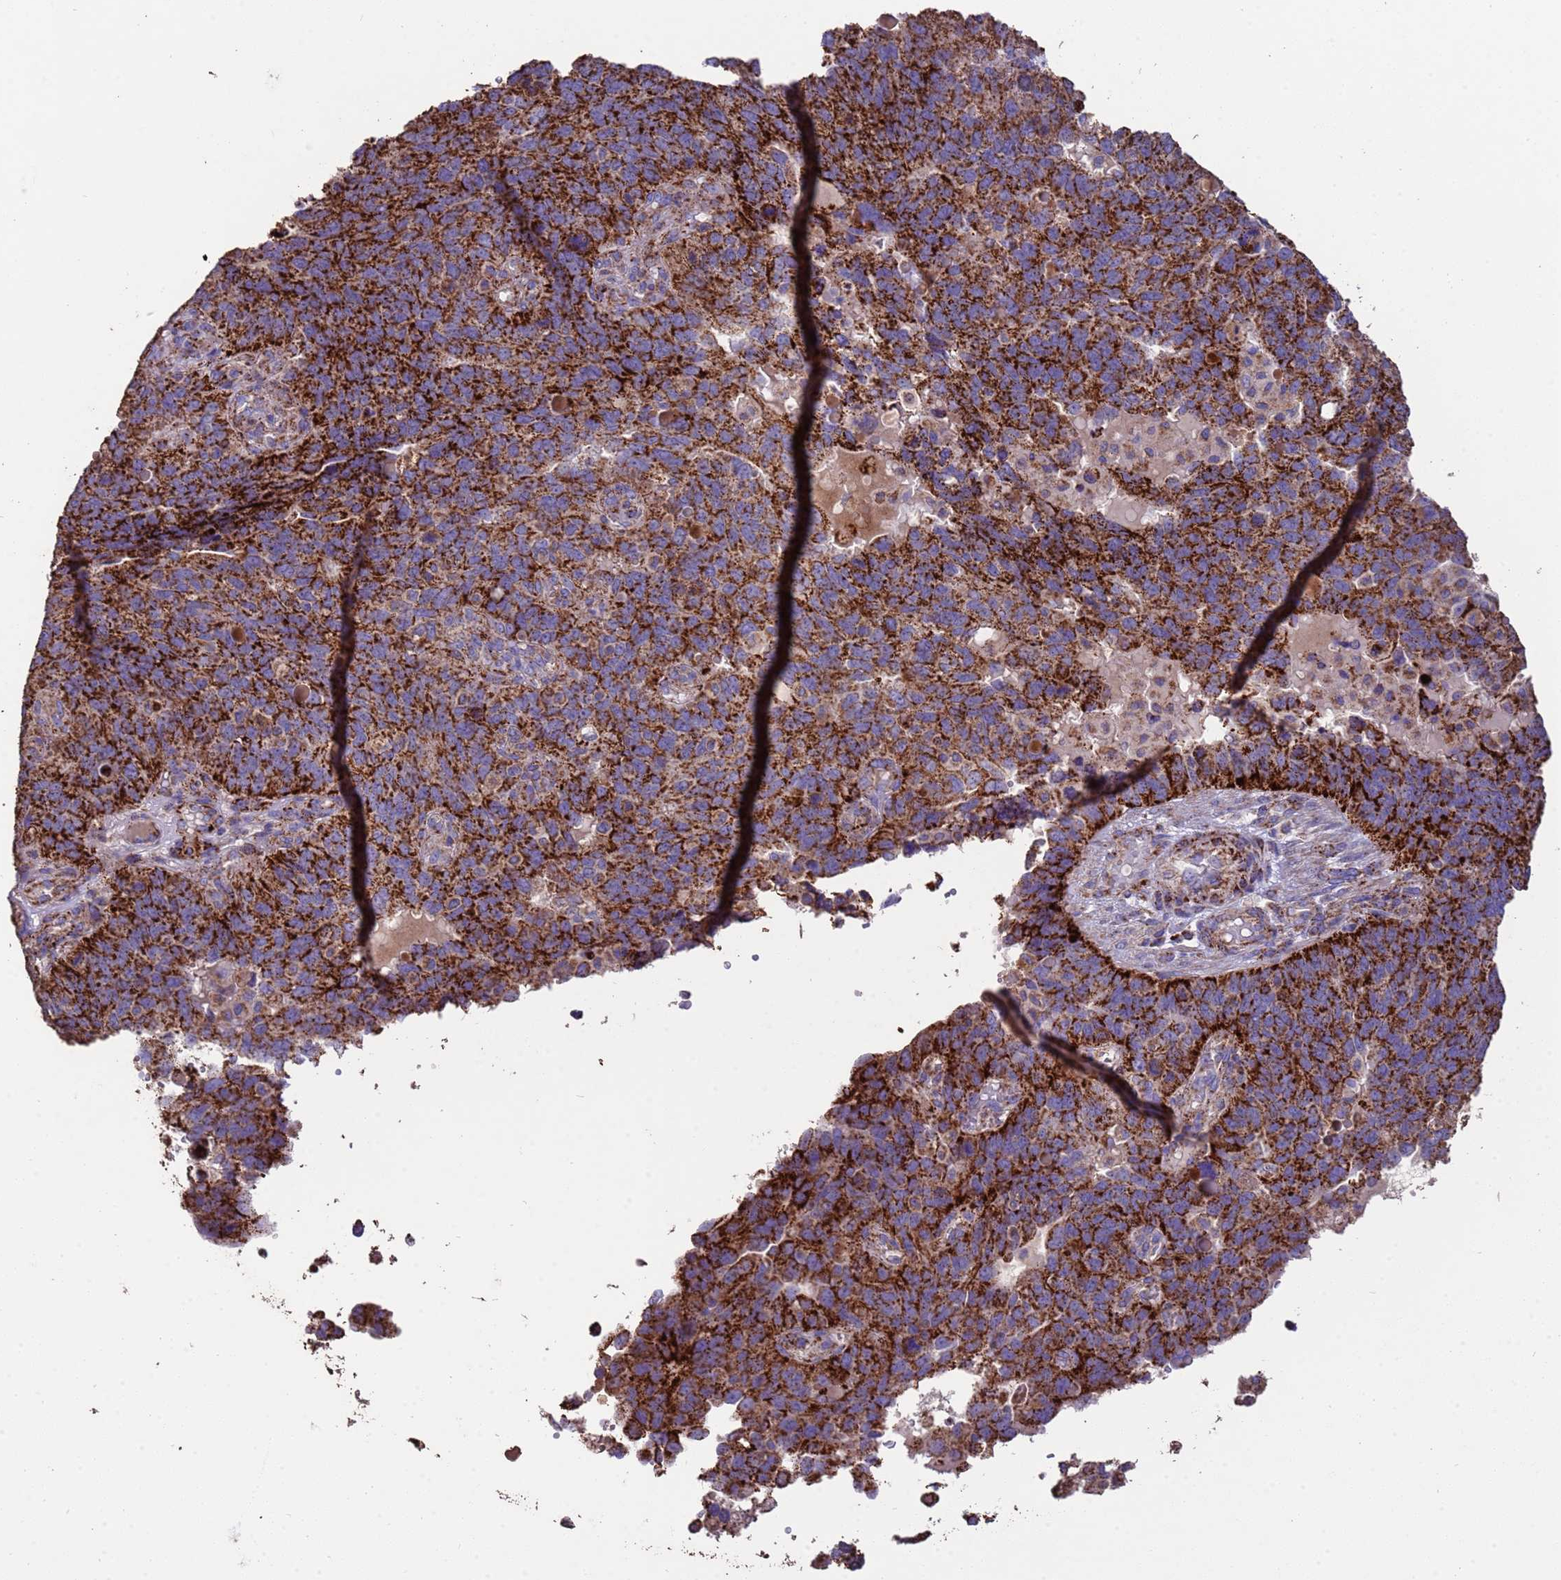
{"staining": {"intensity": "strong", "quantity": ">75%", "location": "cytoplasmic/membranous"}, "tissue": "endometrial cancer", "cell_type": "Tumor cells", "image_type": "cancer", "snomed": [{"axis": "morphology", "description": "Adenocarcinoma, NOS"}, {"axis": "topography", "description": "Endometrium"}], "caption": "Endometrial adenocarcinoma tissue demonstrates strong cytoplasmic/membranous expression in about >75% of tumor cells The staining was performed using DAB (3,3'-diaminobenzidine), with brown indicating positive protein expression. Nuclei are stained blue with hematoxylin.", "gene": "ZNFX1", "patient": {"sex": "female", "age": 66}}